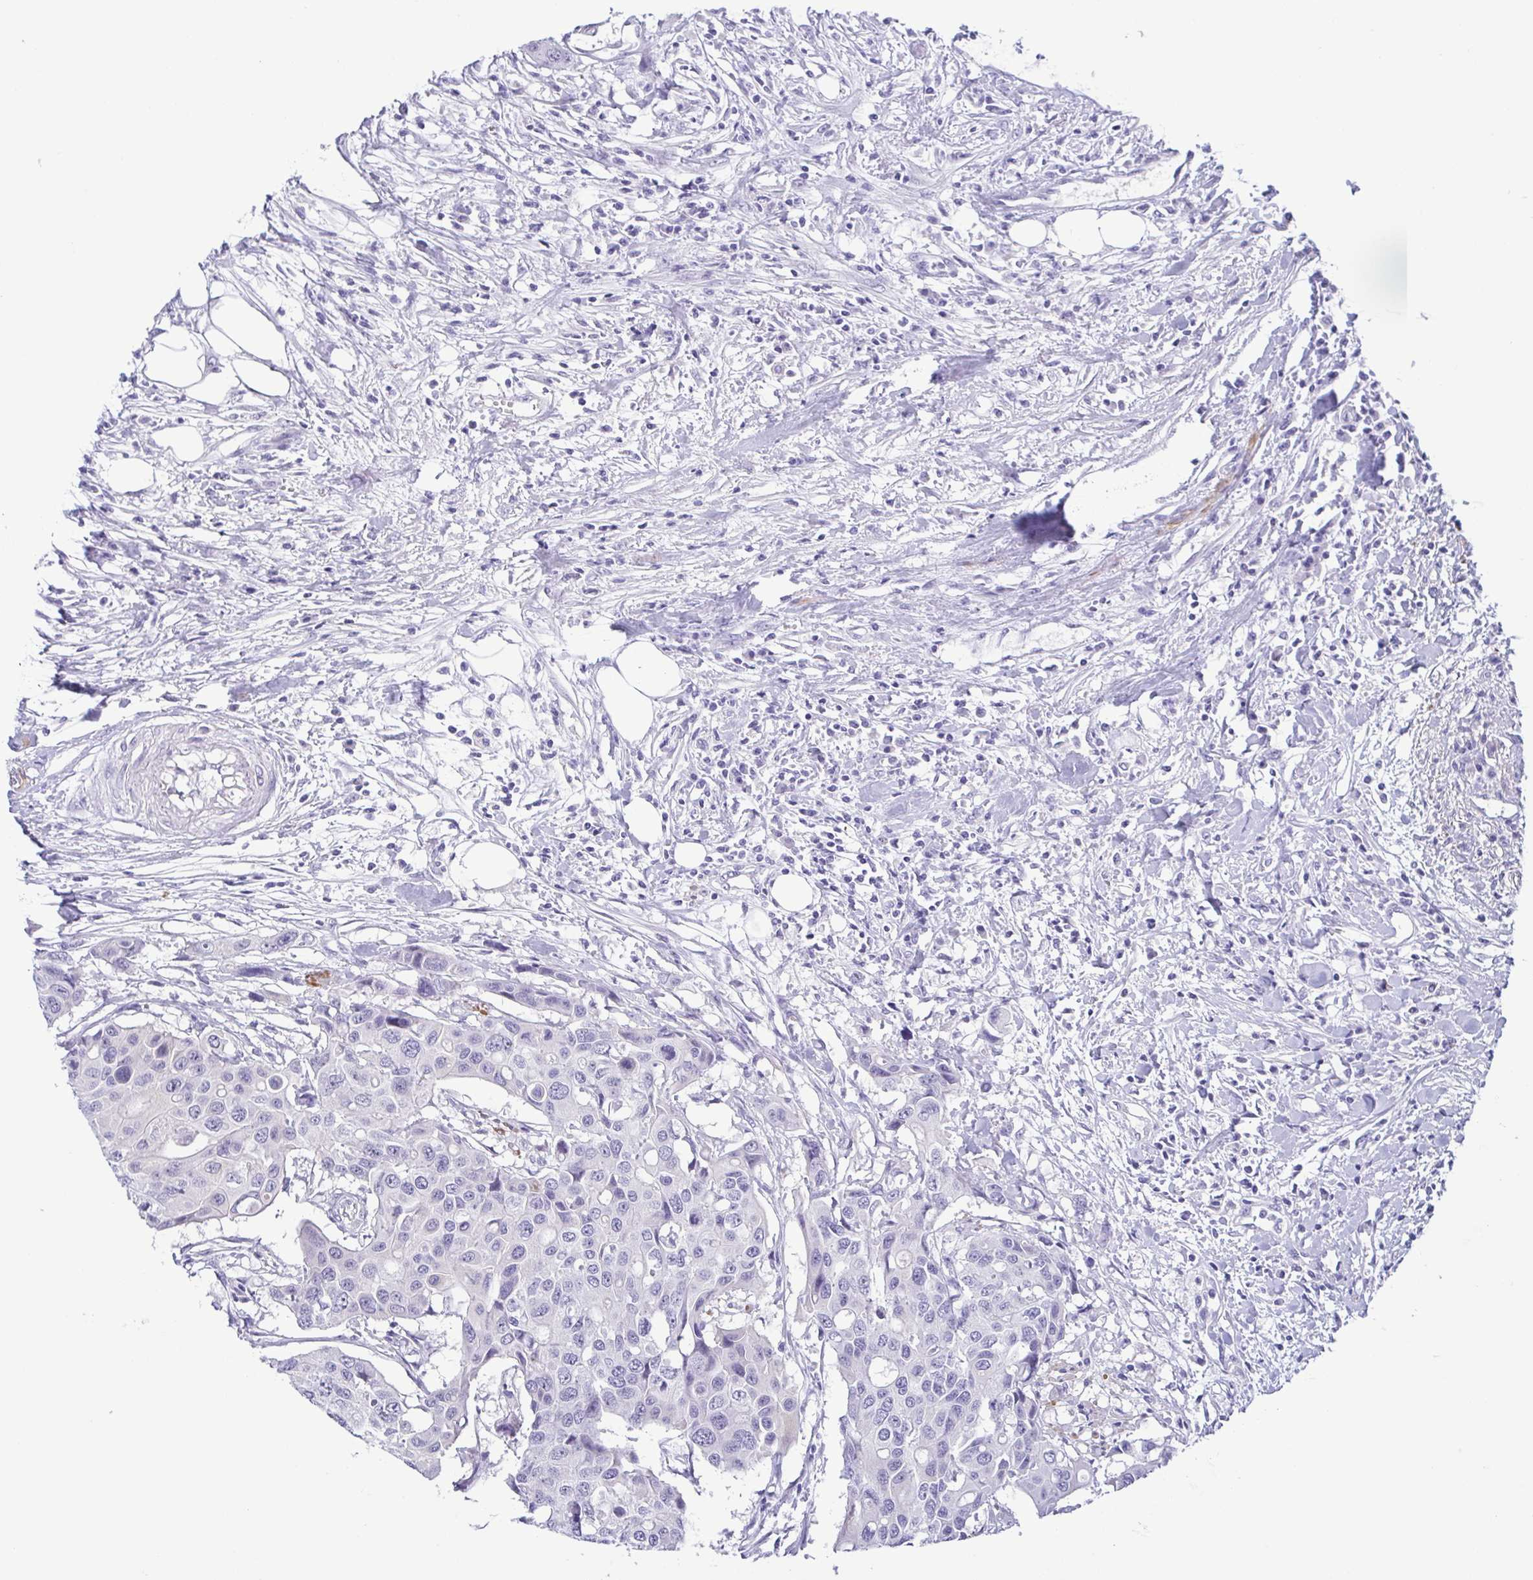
{"staining": {"intensity": "negative", "quantity": "none", "location": "none"}, "tissue": "colorectal cancer", "cell_type": "Tumor cells", "image_type": "cancer", "snomed": [{"axis": "morphology", "description": "Adenocarcinoma, NOS"}, {"axis": "topography", "description": "Colon"}], "caption": "A histopathology image of adenocarcinoma (colorectal) stained for a protein demonstrates no brown staining in tumor cells.", "gene": "MYL7", "patient": {"sex": "male", "age": 77}}